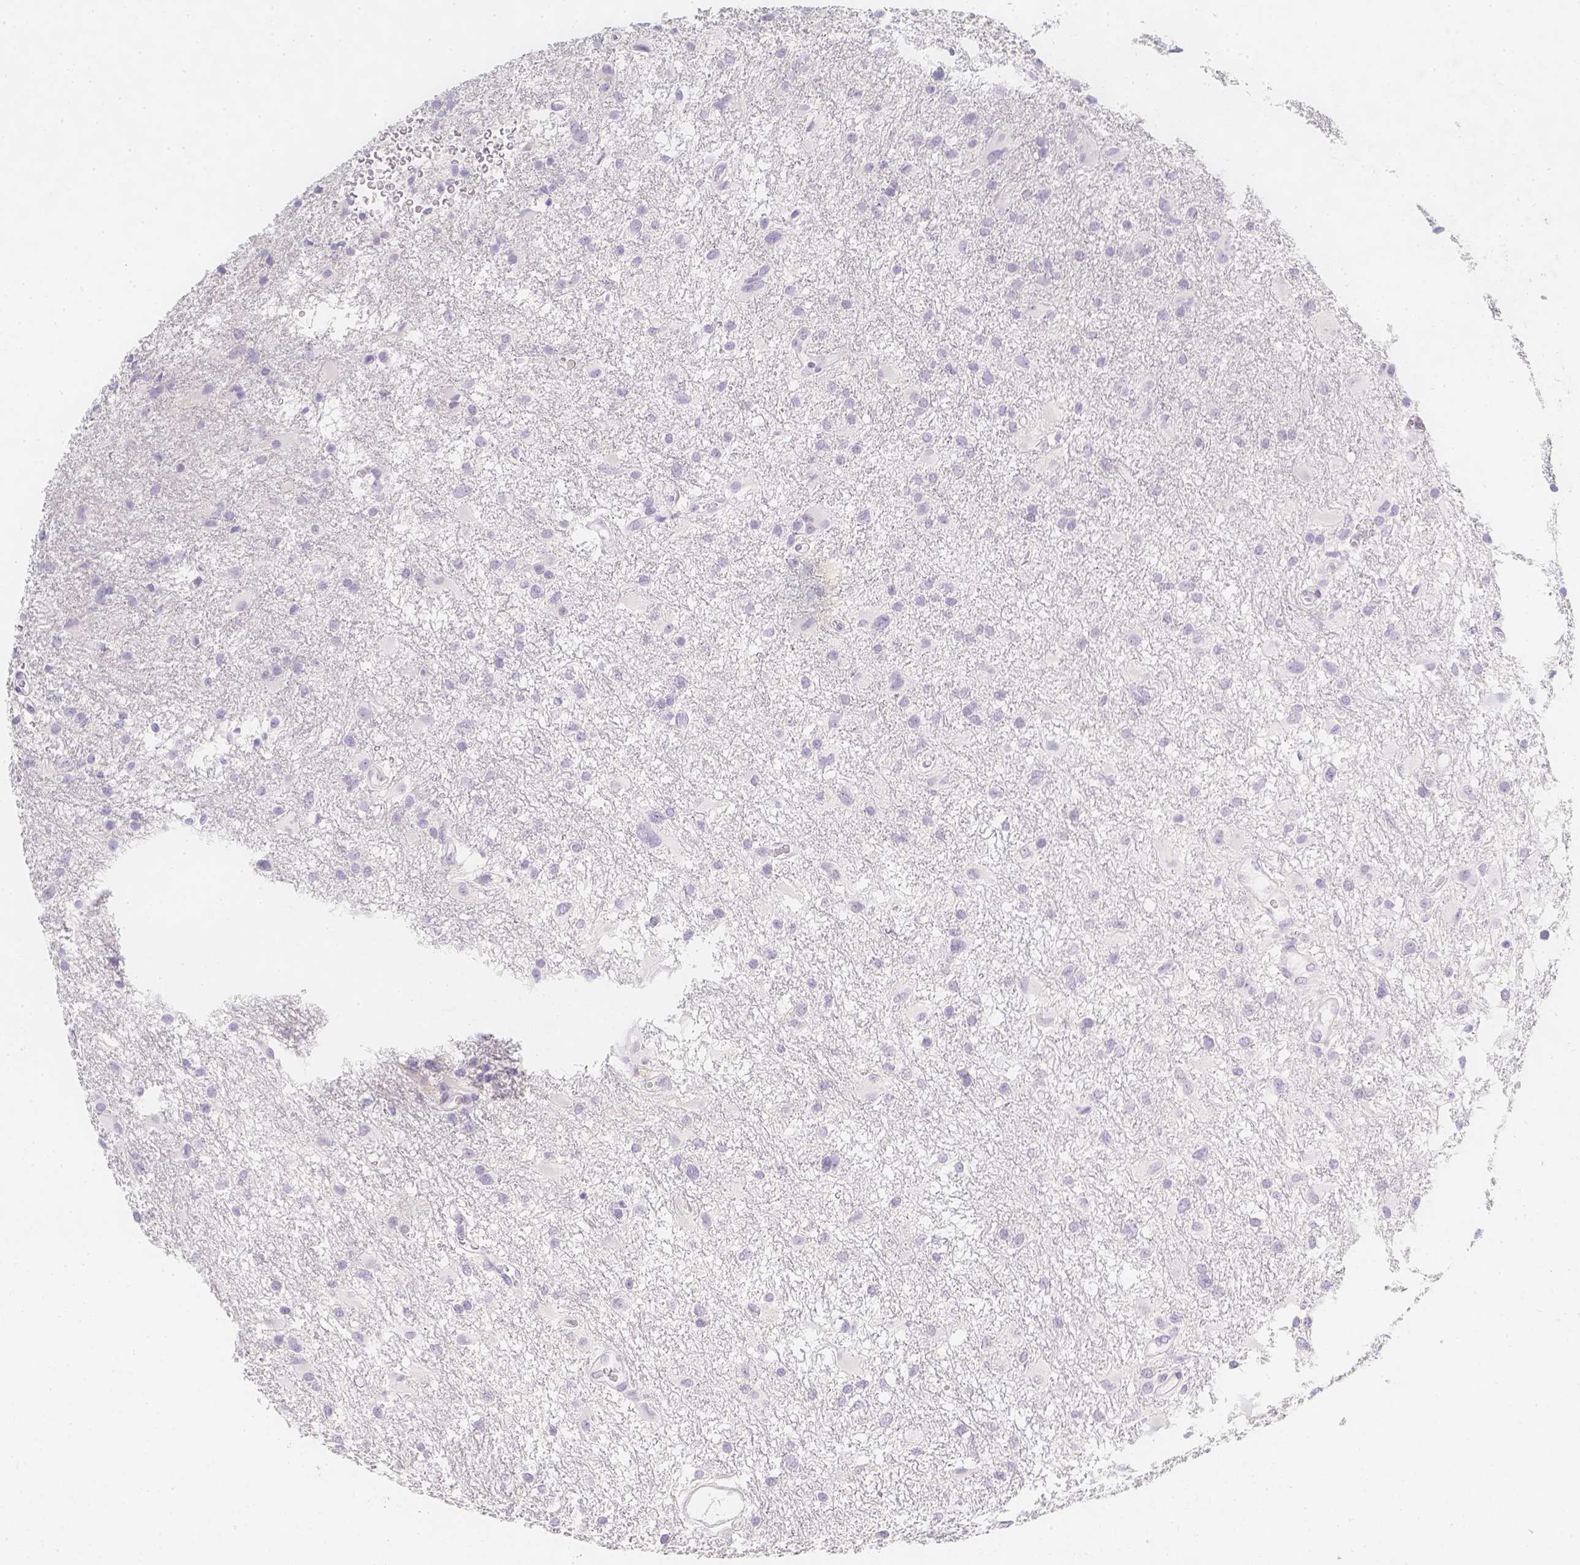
{"staining": {"intensity": "negative", "quantity": "none", "location": "none"}, "tissue": "glioma", "cell_type": "Tumor cells", "image_type": "cancer", "snomed": [{"axis": "morphology", "description": "Glioma, malignant, High grade"}, {"axis": "topography", "description": "Brain"}], "caption": "This is a histopathology image of IHC staining of glioma, which shows no expression in tumor cells.", "gene": "SLC18A1", "patient": {"sex": "male", "age": 53}}